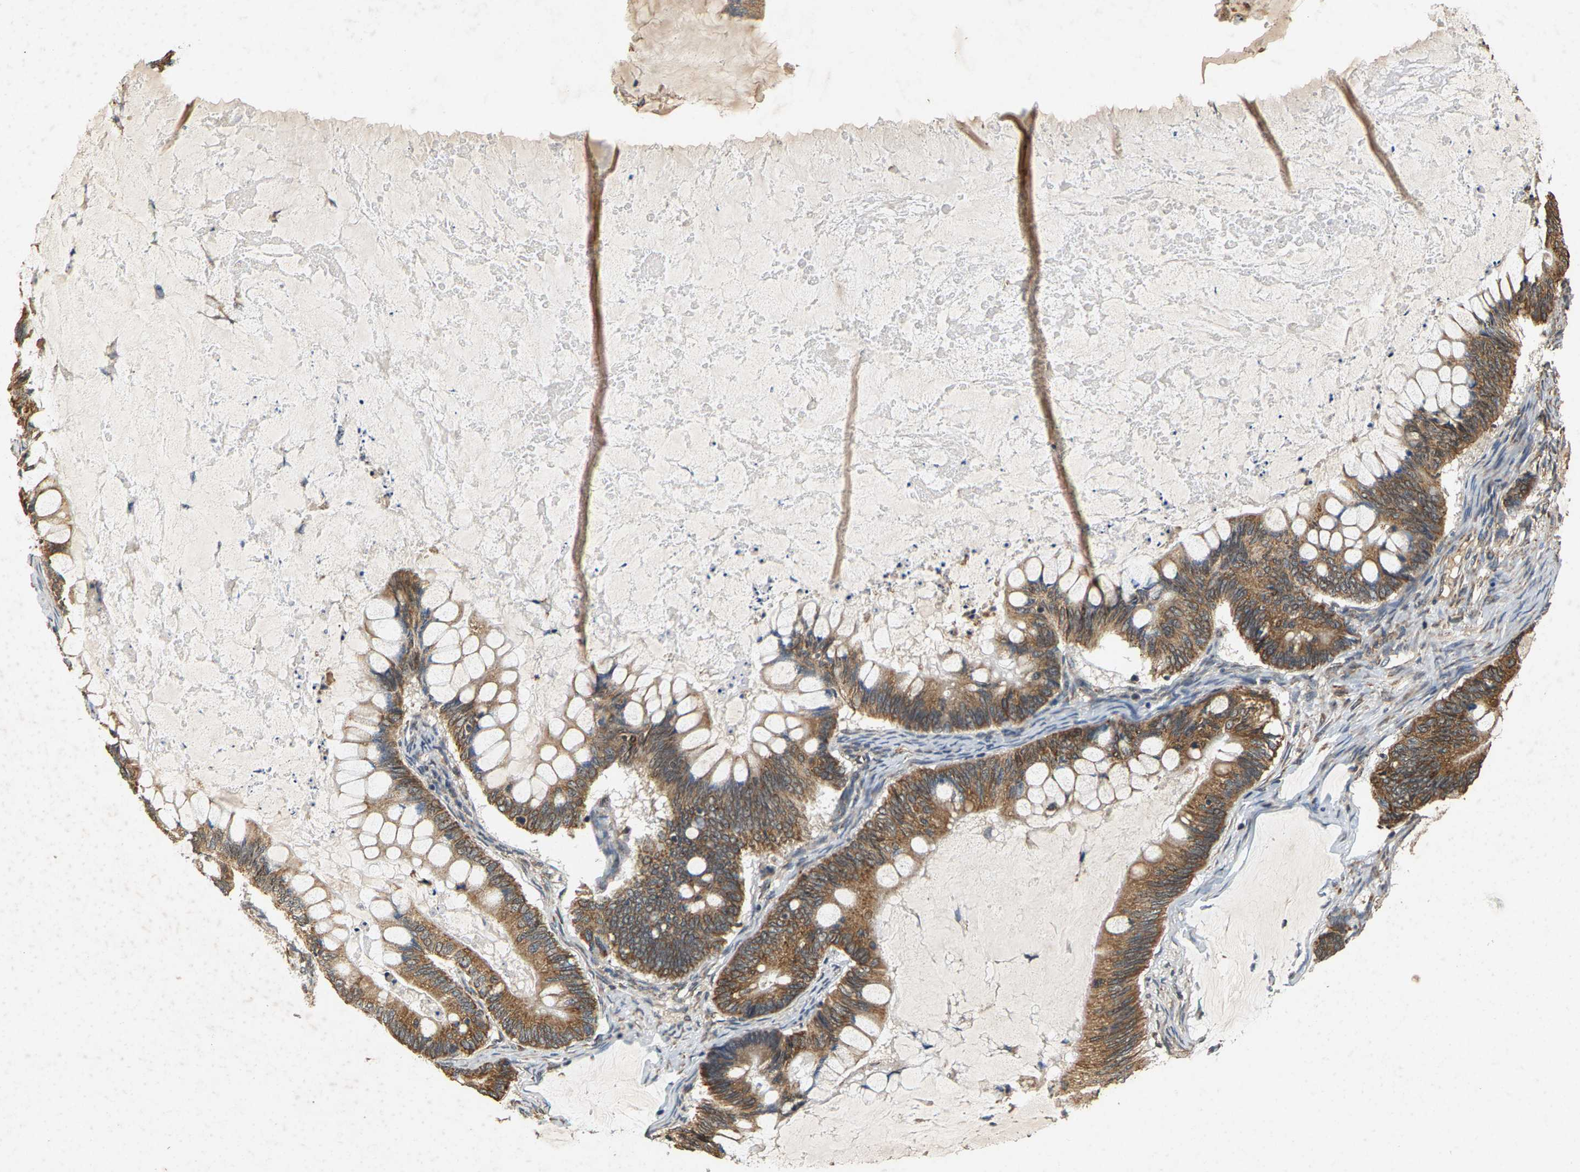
{"staining": {"intensity": "moderate", "quantity": ">75%", "location": "cytoplasmic/membranous"}, "tissue": "ovarian cancer", "cell_type": "Tumor cells", "image_type": "cancer", "snomed": [{"axis": "morphology", "description": "Cystadenocarcinoma, mucinous, NOS"}, {"axis": "topography", "description": "Ovary"}], "caption": "Moderate cytoplasmic/membranous expression is seen in approximately >75% of tumor cells in ovarian mucinous cystadenocarcinoma.", "gene": "CIDEC", "patient": {"sex": "female", "age": 61}}